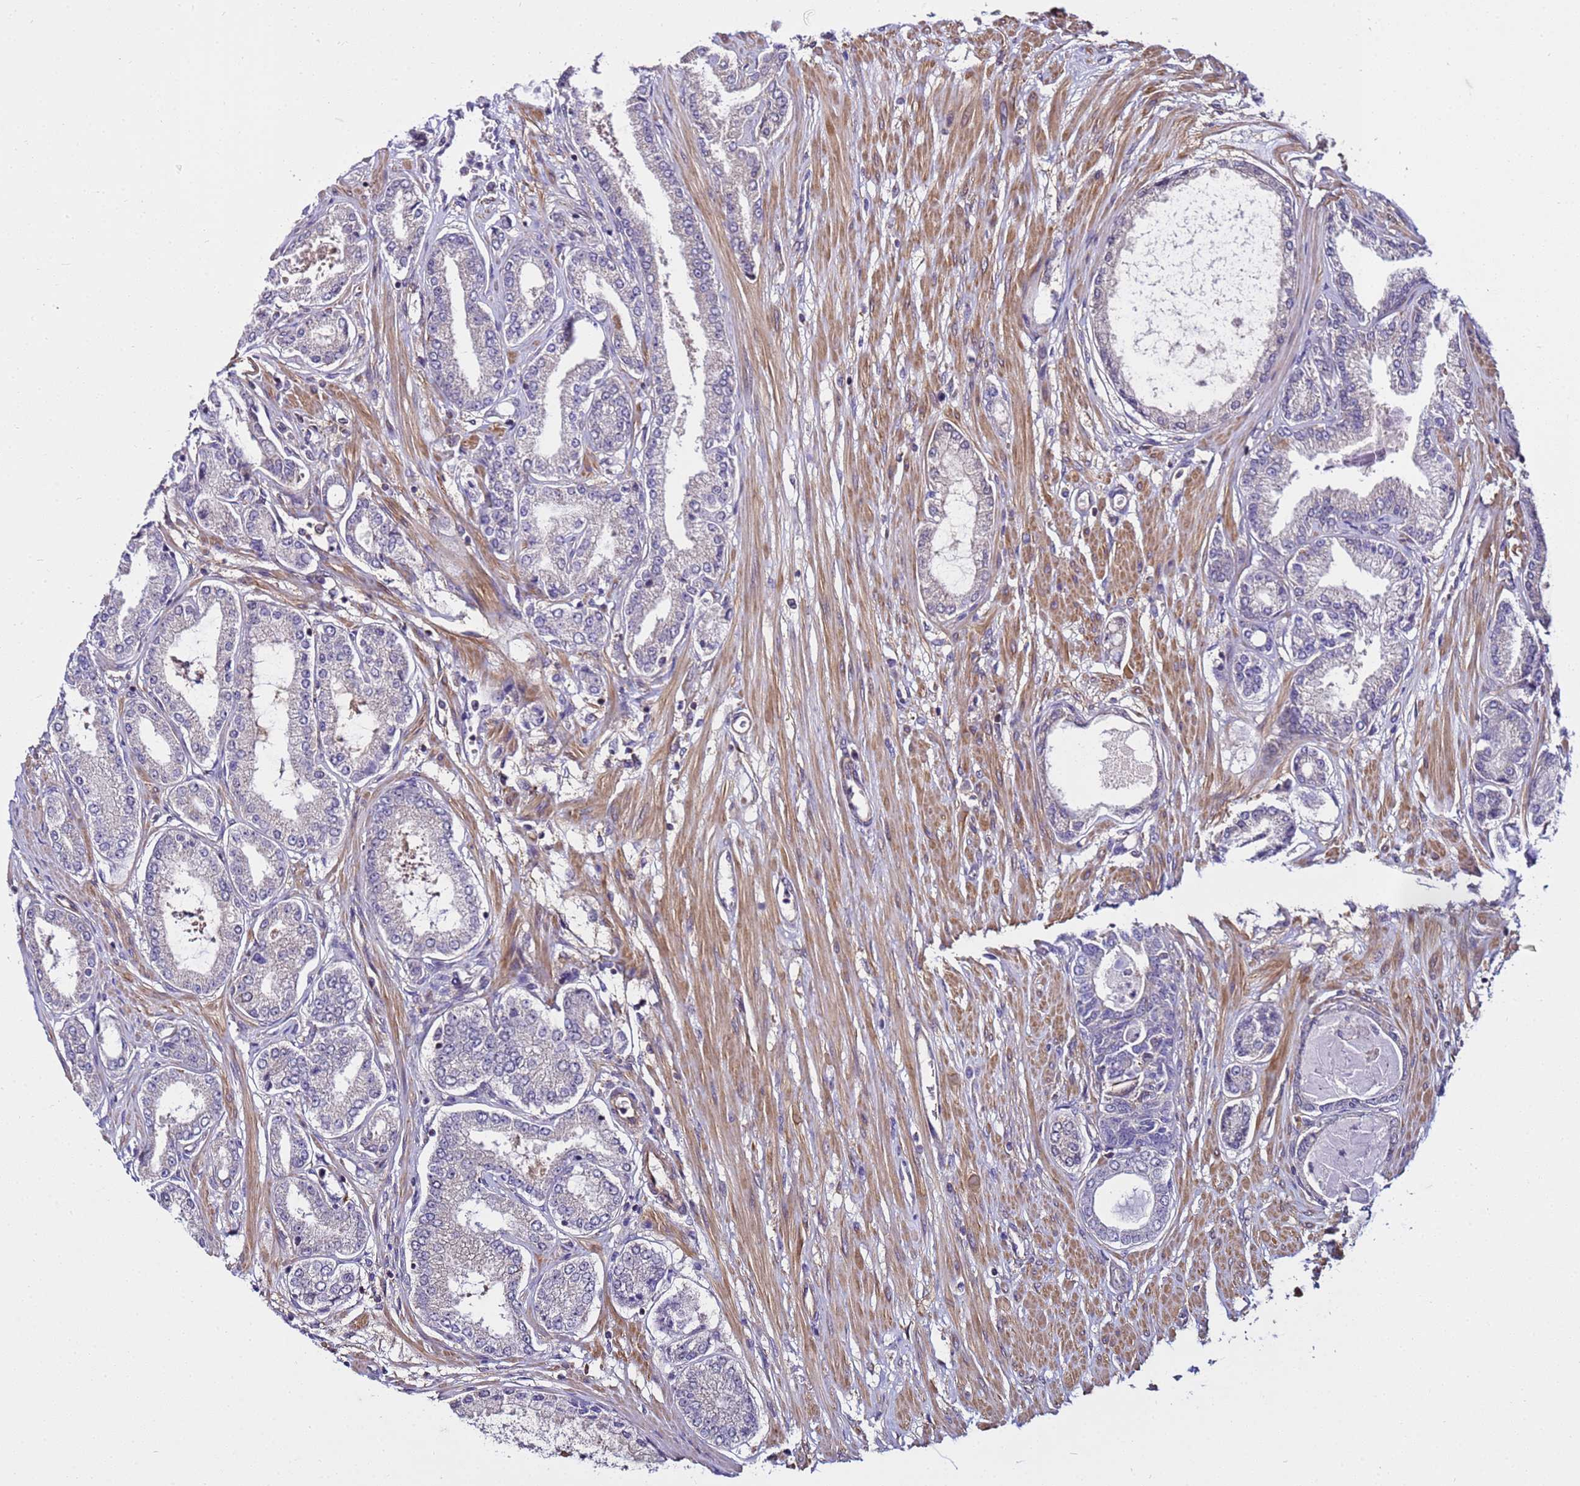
{"staining": {"intensity": "negative", "quantity": "none", "location": "none"}, "tissue": "prostate cancer", "cell_type": "Tumor cells", "image_type": "cancer", "snomed": [{"axis": "morphology", "description": "Adenocarcinoma, Low grade"}, {"axis": "topography", "description": "Prostate"}], "caption": "This is an immunohistochemistry (IHC) micrograph of prostate cancer (adenocarcinoma (low-grade)). There is no expression in tumor cells.", "gene": "STK38", "patient": {"sex": "male", "age": 63}}